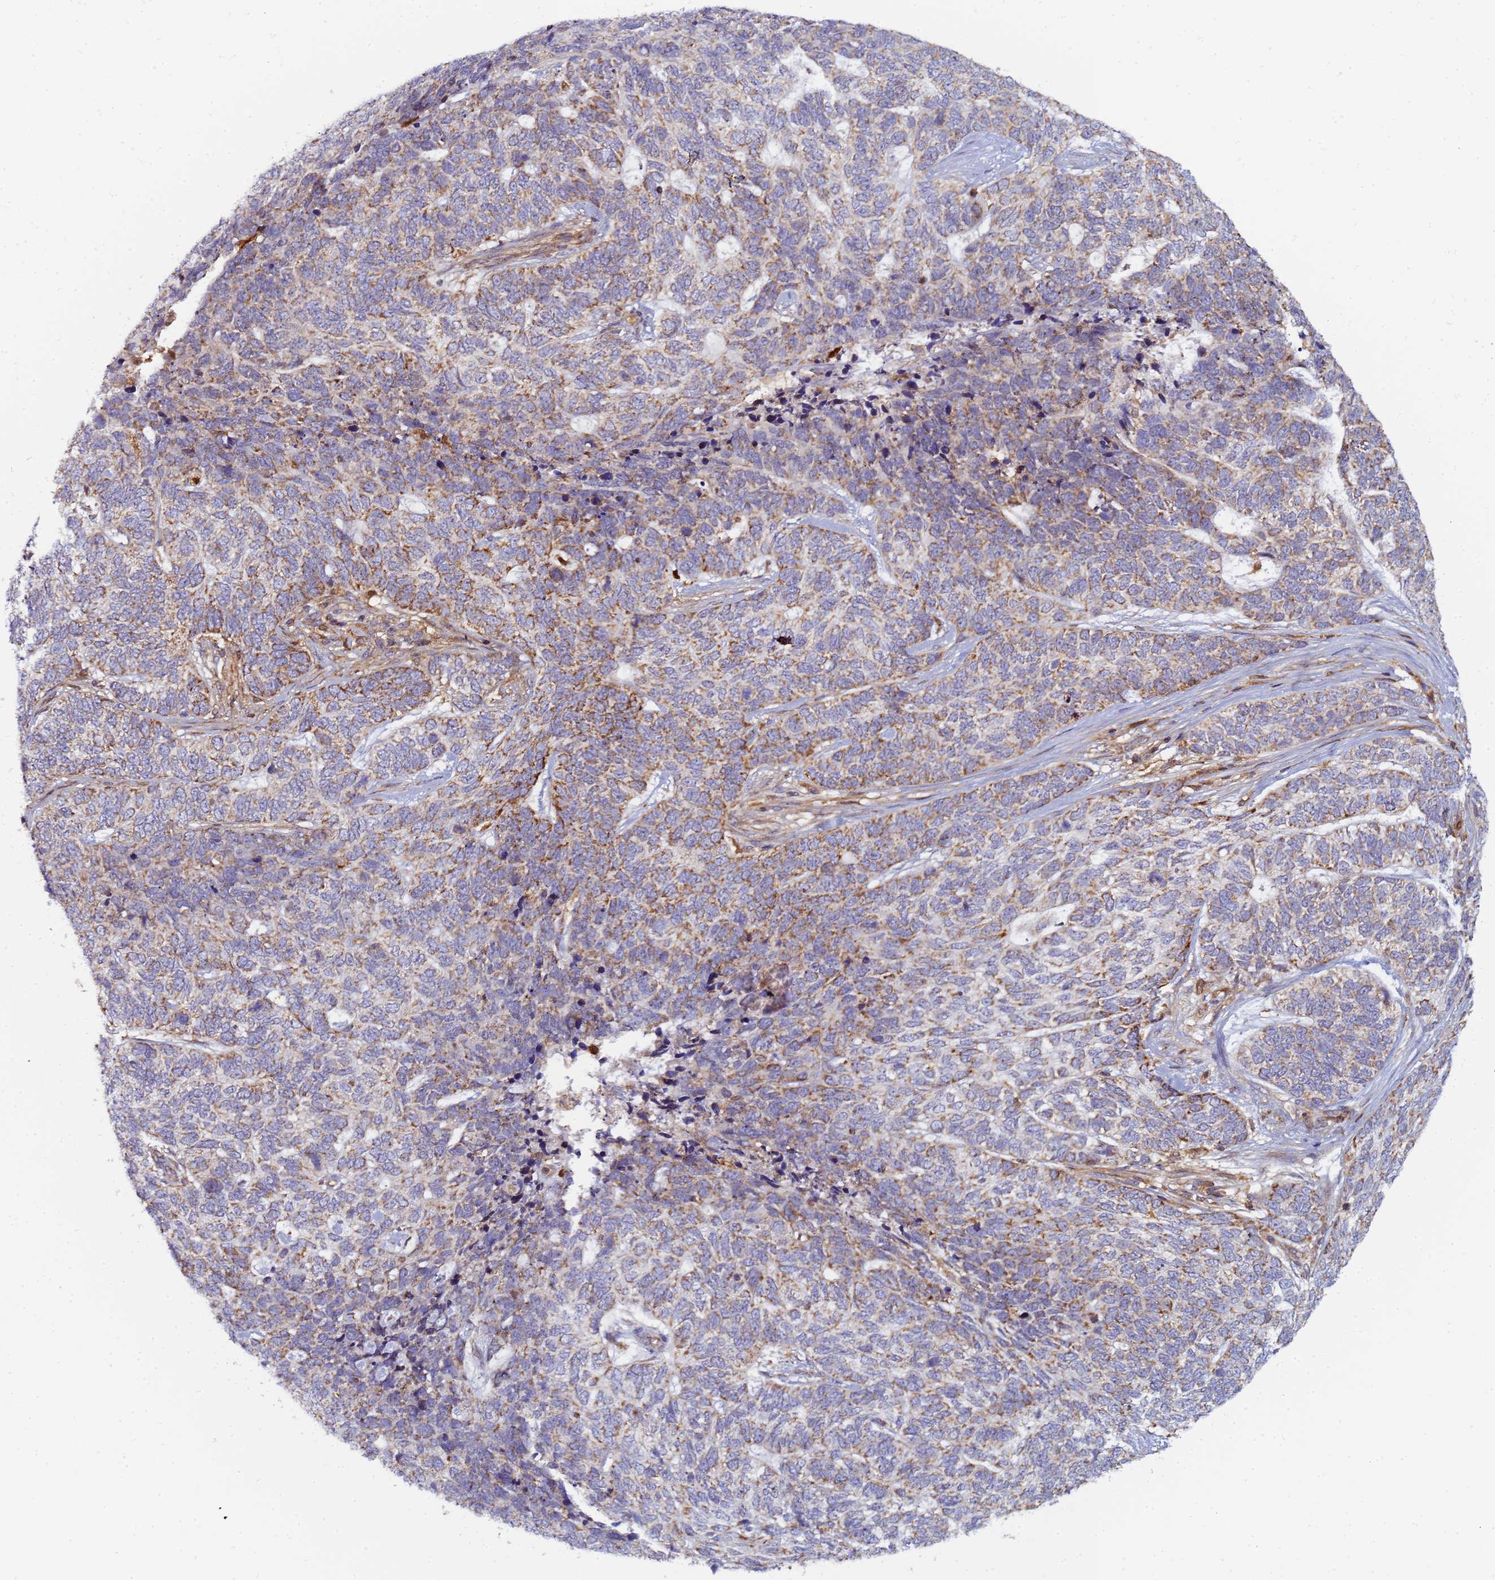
{"staining": {"intensity": "moderate", "quantity": "25%-75%", "location": "cytoplasmic/membranous"}, "tissue": "skin cancer", "cell_type": "Tumor cells", "image_type": "cancer", "snomed": [{"axis": "morphology", "description": "Basal cell carcinoma"}, {"axis": "topography", "description": "Skin"}], "caption": "Brown immunohistochemical staining in human skin cancer exhibits moderate cytoplasmic/membranous positivity in approximately 25%-75% of tumor cells.", "gene": "CCDC127", "patient": {"sex": "female", "age": 65}}